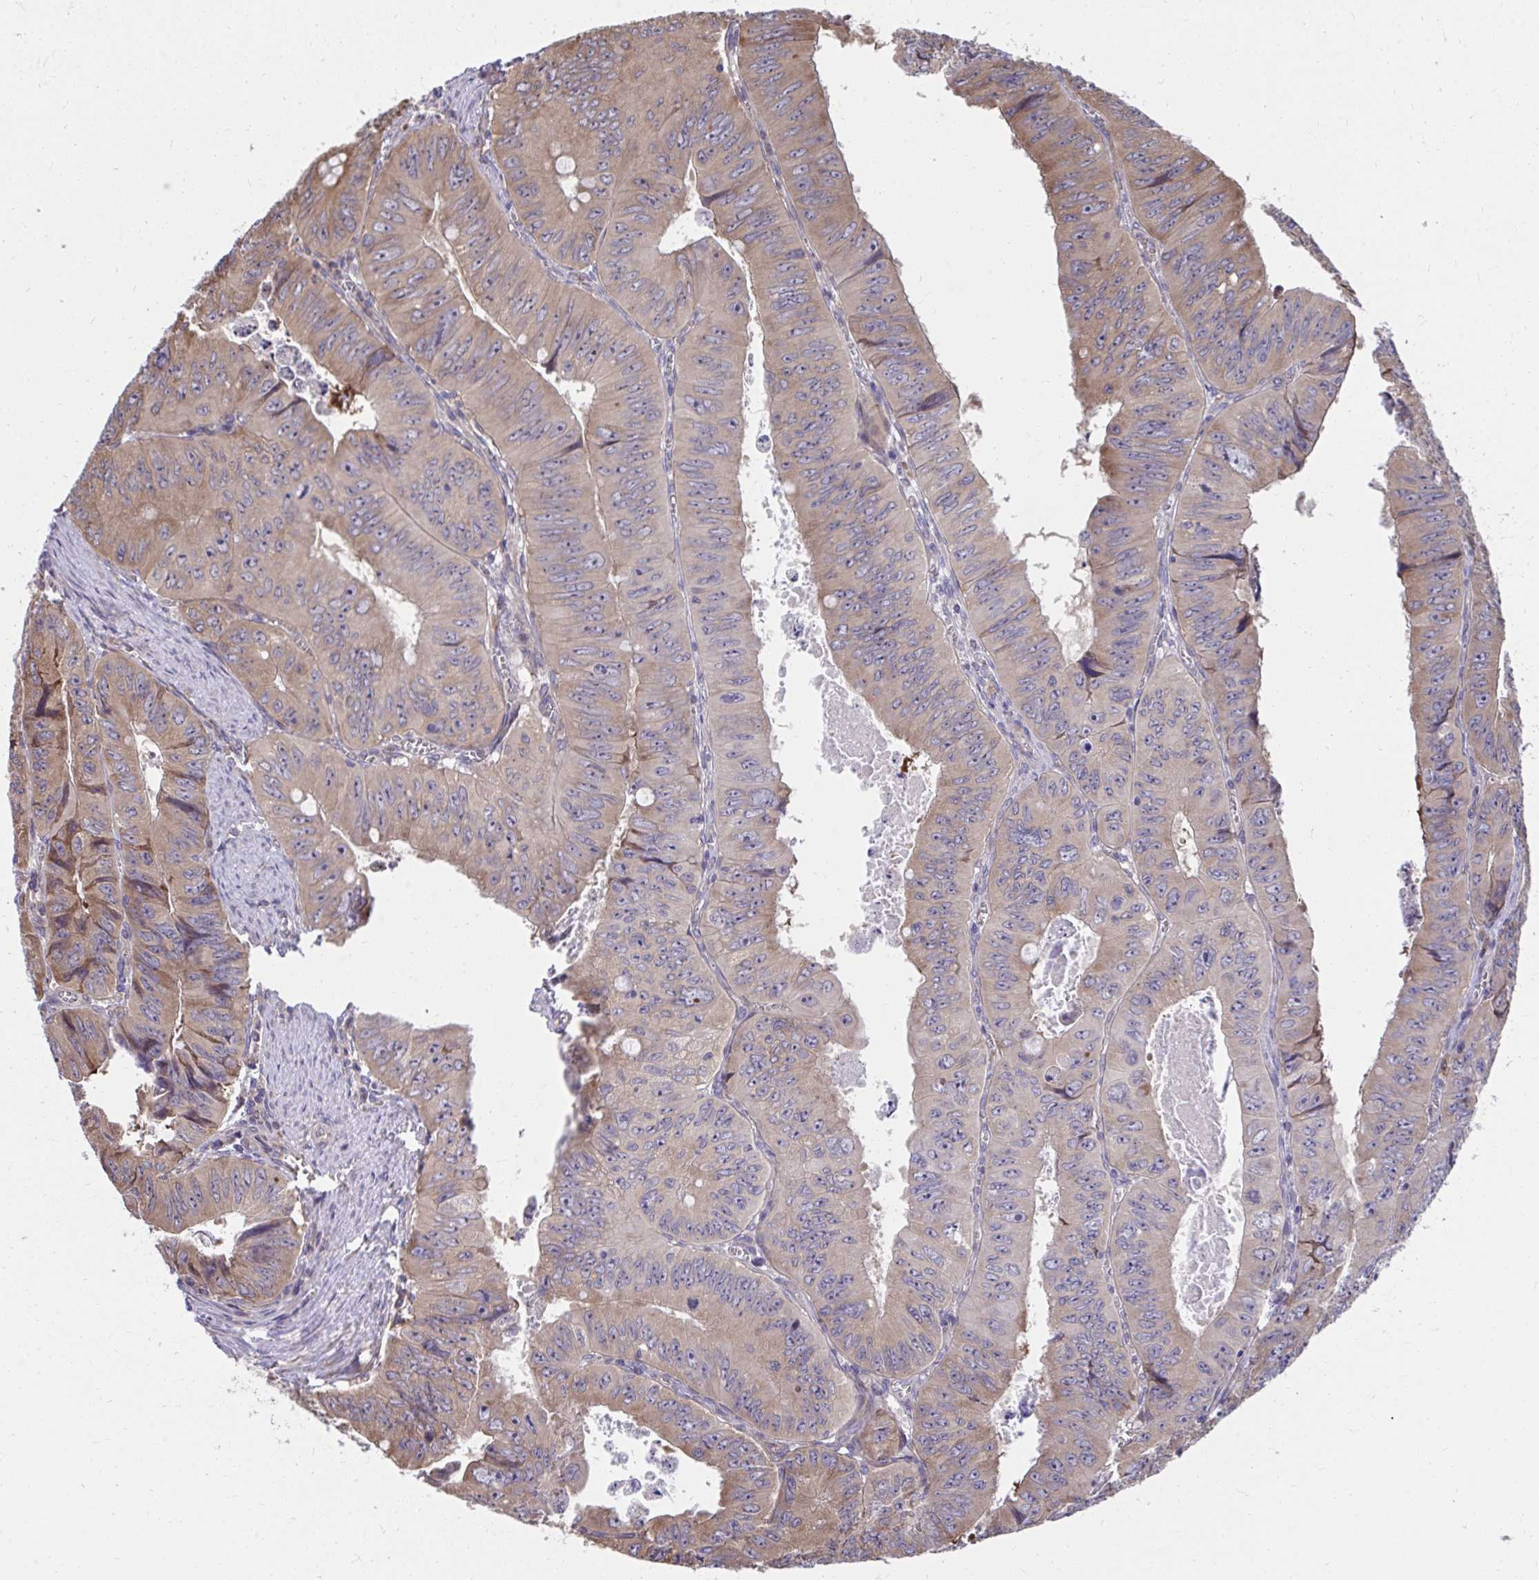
{"staining": {"intensity": "moderate", "quantity": ">75%", "location": "cytoplasmic/membranous"}, "tissue": "colorectal cancer", "cell_type": "Tumor cells", "image_type": "cancer", "snomed": [{"axis": "morphology", "description": "Adenocarcinoma, NOS"}, {"axis": "topography", "description": "Colon"}], "caption": "Protein positivity by IHC demonstrates moderate cytoplasmic/membranous positivity in about >75% of tumor cells in colorectal adenocarcinoma. Nuclei are stained in blue.", "gene": "ZNF778", "patient": {"sex": "female", "age": 84}}